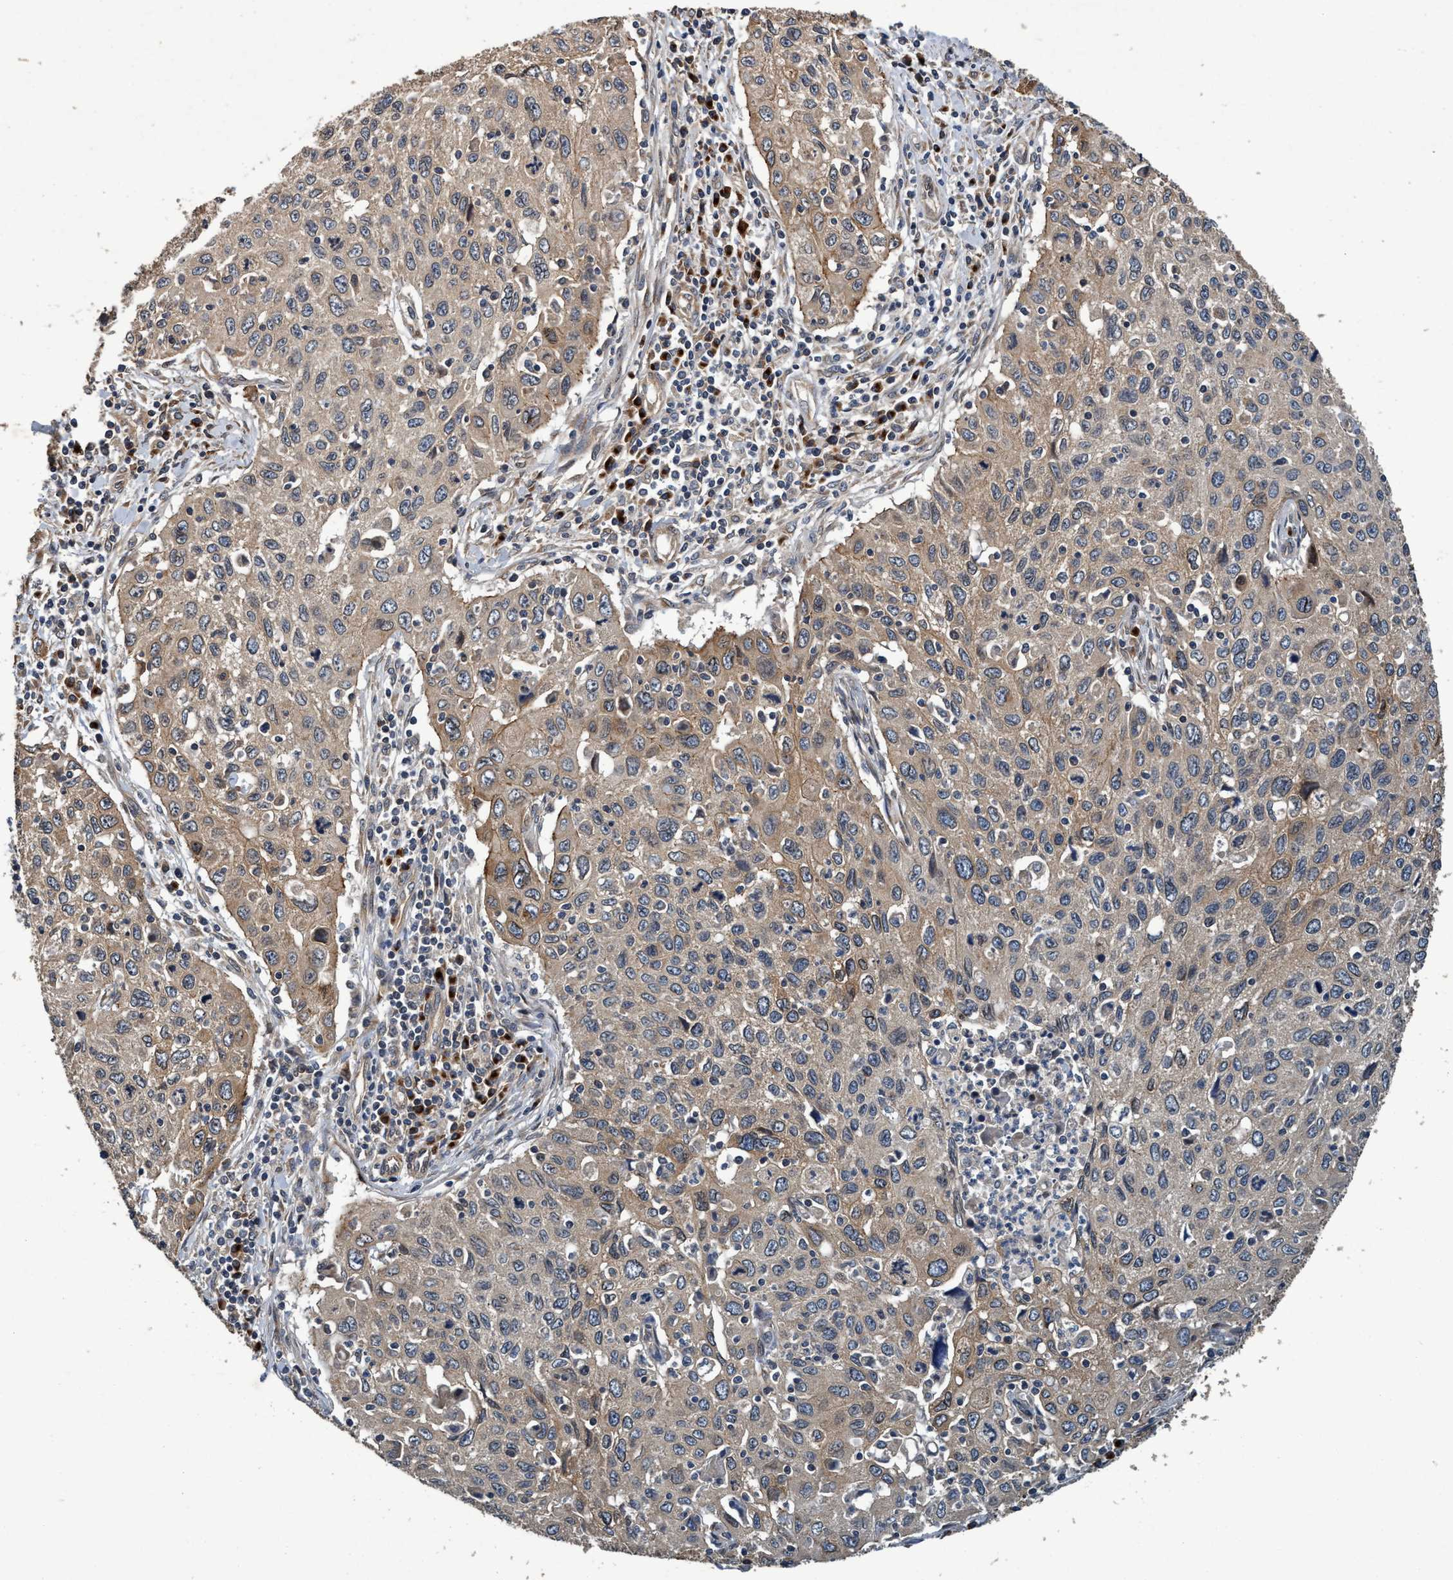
{"staining": {"intensity": "weak", "quantity": "25%-75%", "location": "cytoplasmic/membranous"}, "tissue": "cervical cancer", "cell_type": "Tumor cells", "image_type": "cancer", "snomed": [{"axis": "morphology", "description": "Squamous cell carcinoma, NOS"}, {"axis": "topography", "description": "Cervix"}], "caption": "This micrograph exhibits IHC staining of human cervical squamous cell carcinoma, with low weak cytoplasmic/membranous positivity in approximately 25%-75% of tumor cells.", "gene": "MACC1", "patient": {"sex": "female", "age": 53}}